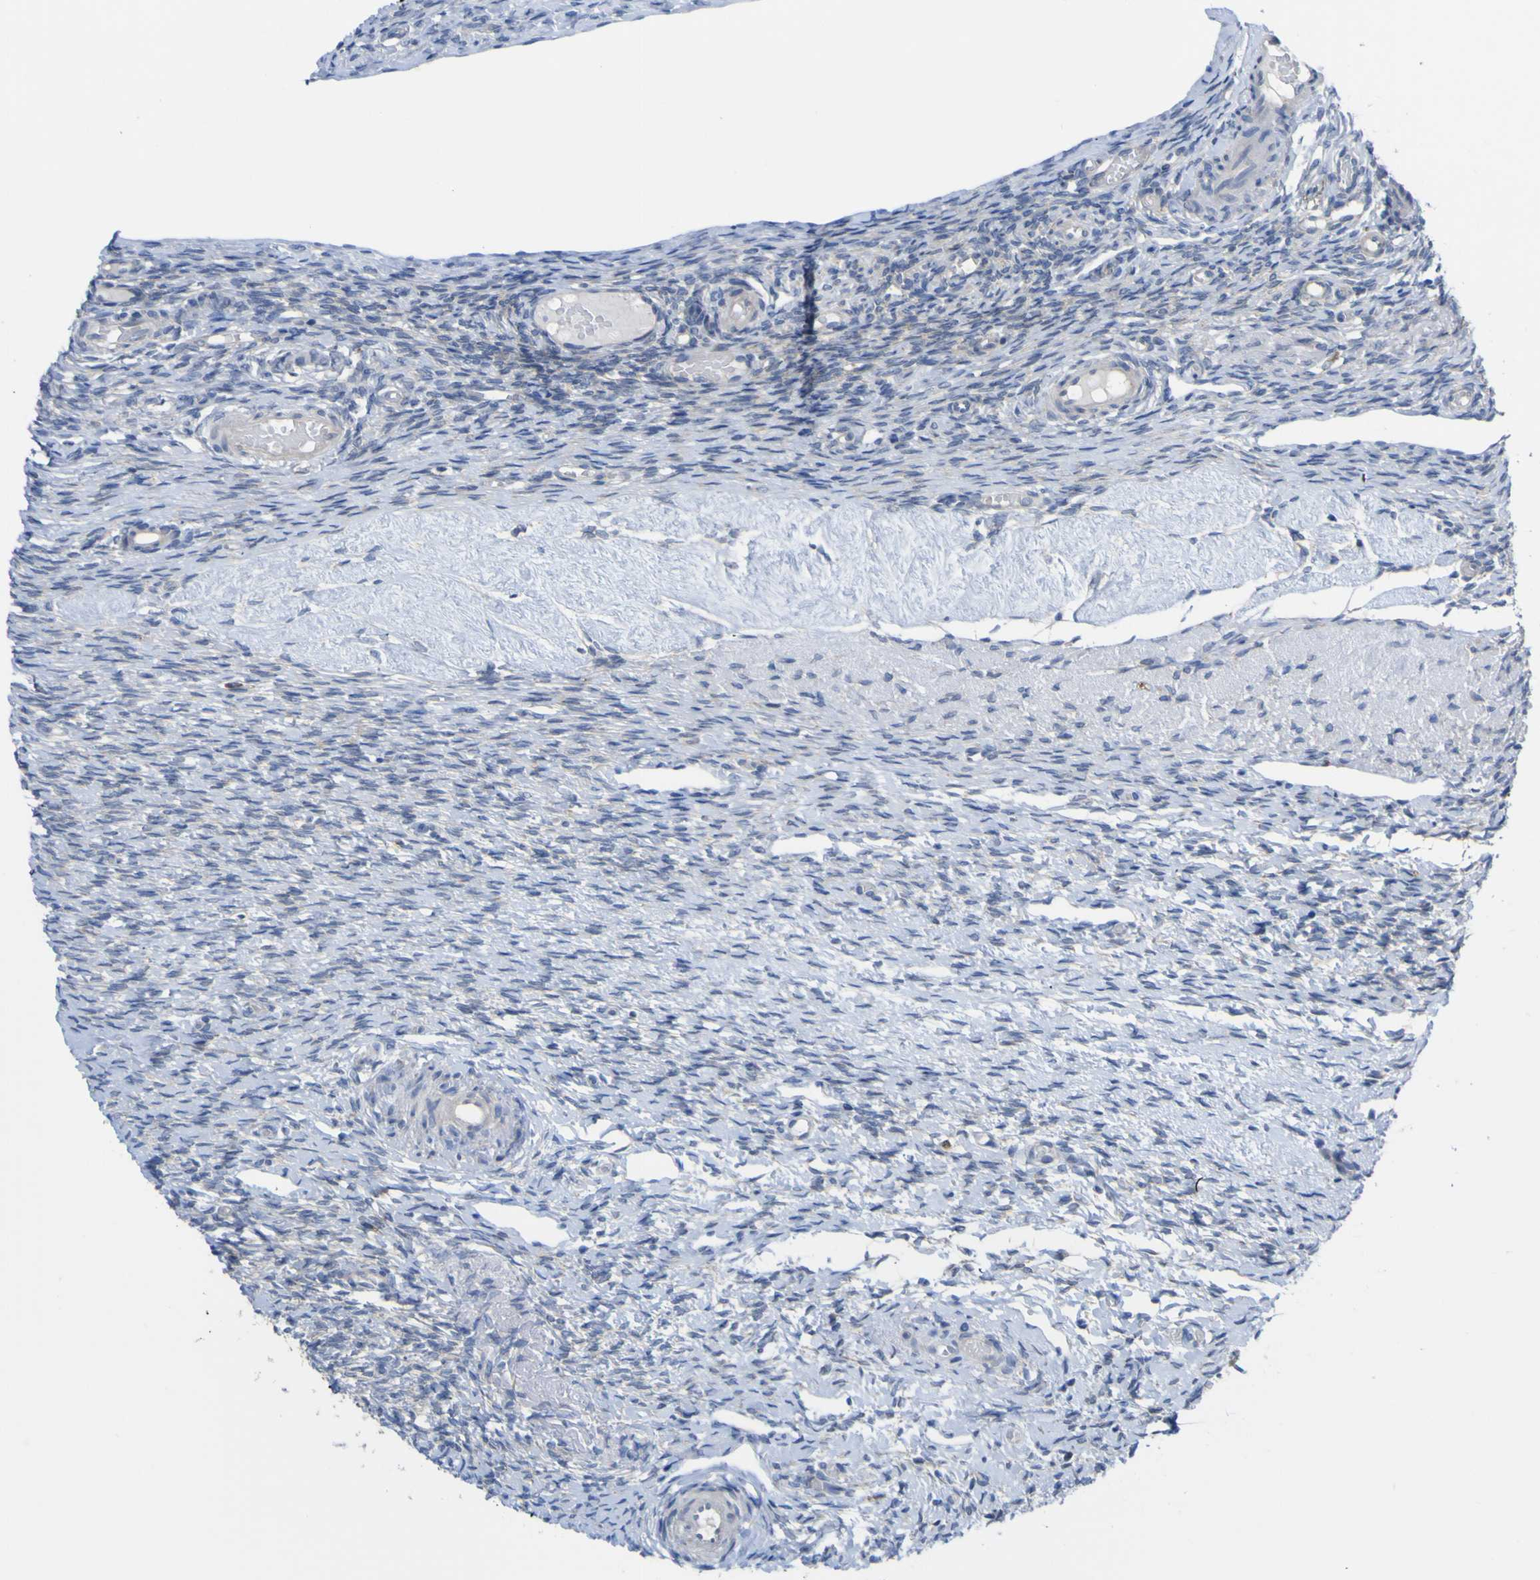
{"staining": {"intensity": "negative", "quantity": "none", "location": "none"}, "tissue": "ovary", "cell_type": "Ovarian stroma cells", "image_type": "normal", "snomed": [{"axis": "morphology", "description": "Normal tissue, NOS"}, {"axis": "topography", "description": "Ovary"}], "caption": "There is no significant expression in ovarian stroma cells of ovary. (DAB immunohistochemistry (IHC) with hematoxylin counter stain).", "gene": "TNFRSF11A", "patient": {"sex": "female", "age": 60}}